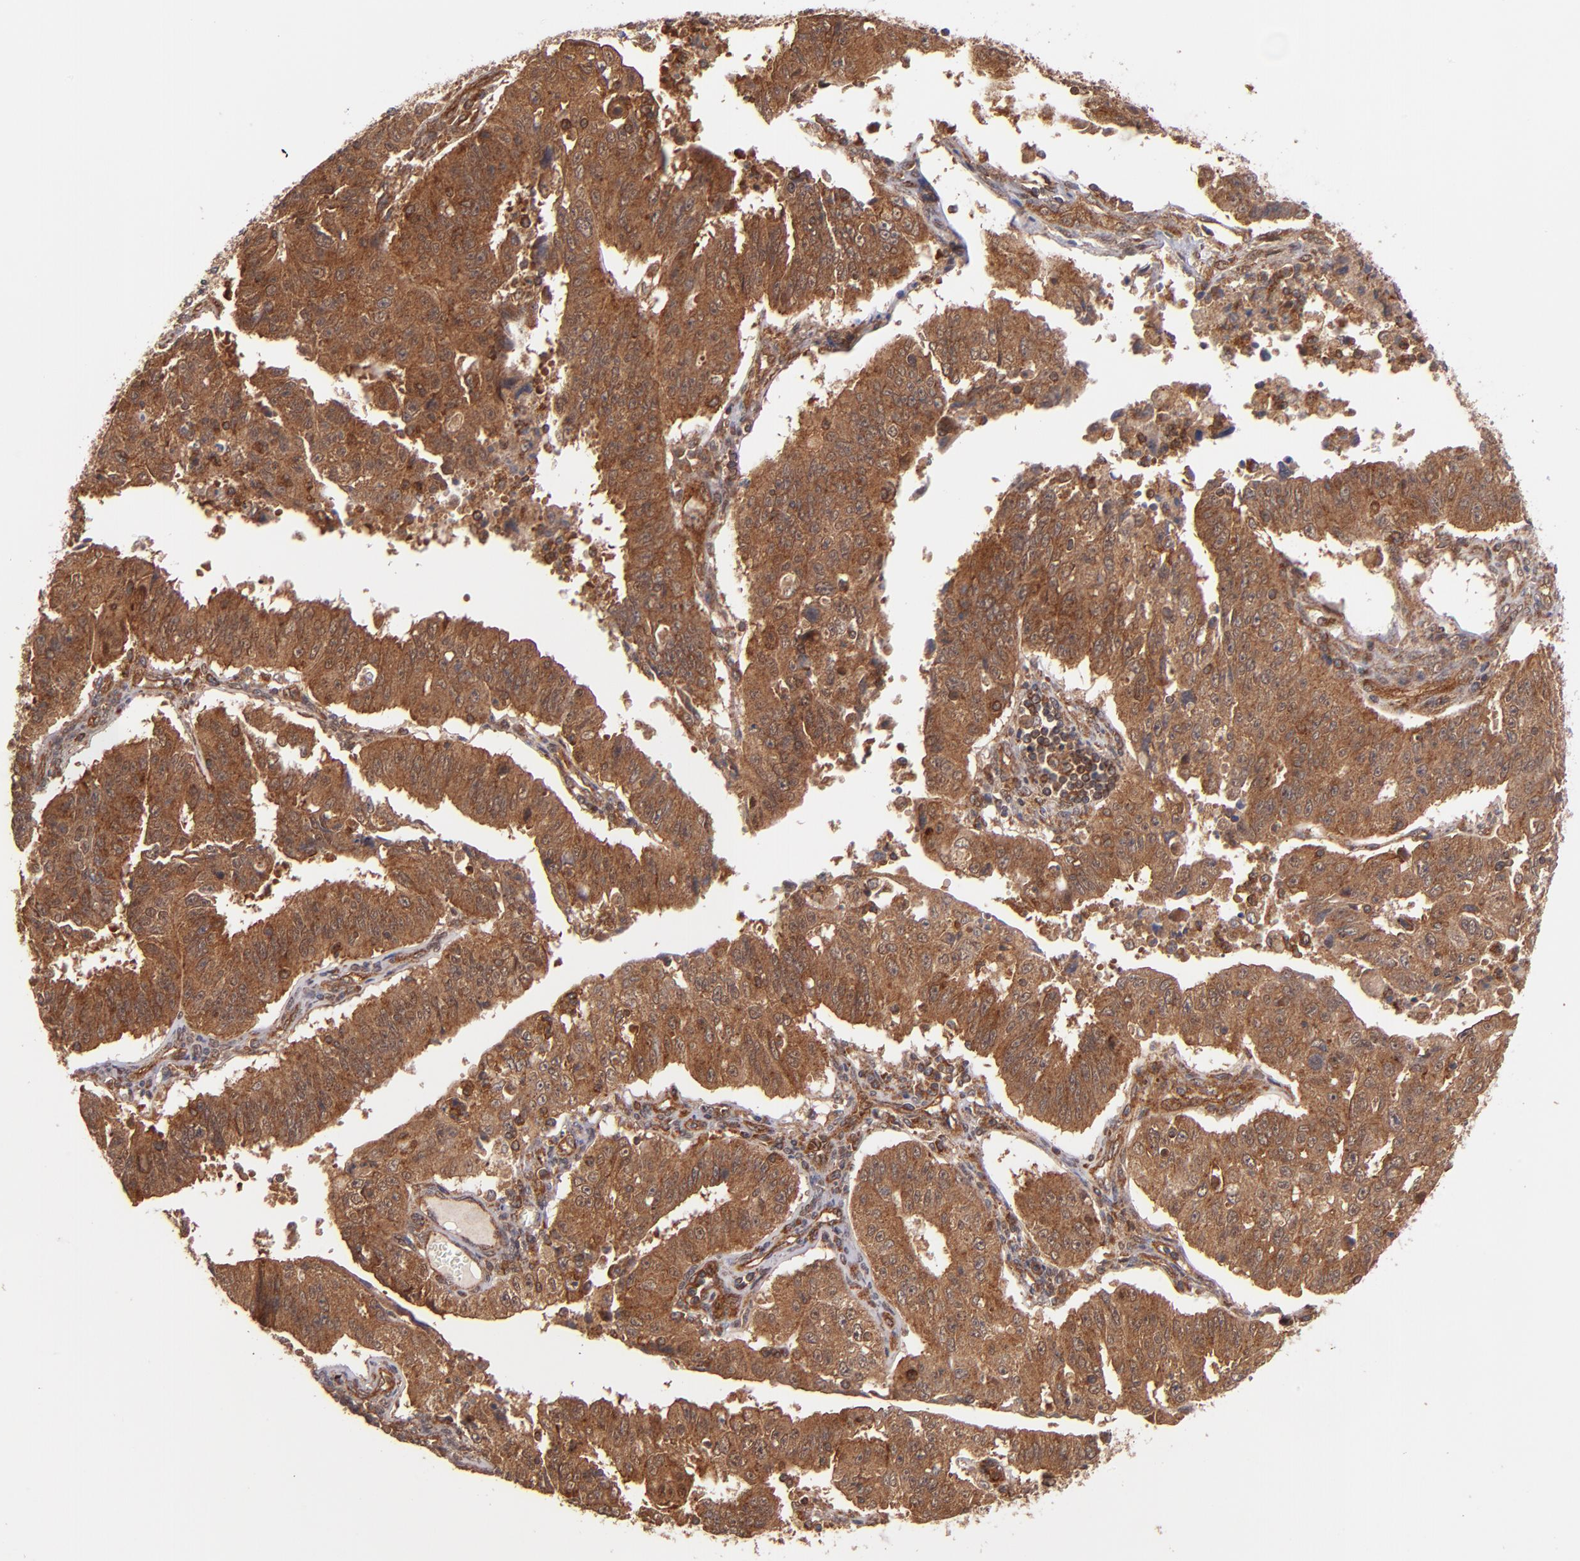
{"staining": {"intensity": "strong", "quantity": ">75%", "location": "cytoplasmic/membranous"}, "tissue": "endometrial cancer", "cell_type": "Tumor cells", "image_type": "cancer", "snomed": [{"axis": "morphology", "description": "Adenocarcinoma, NOS"}, {"axis": "topography", "description": "Endometrium"}], "caption": "High-power microscopy captured an immunohistochemistry (IHC) micrograph of endometrial cancer (adenocarcinoma), revealing strong cytoplasmic/membranous positivity in approximately >75% of tumor cells.", "gene": "STX8", "patient": {"sex": "female", "age": 42}}